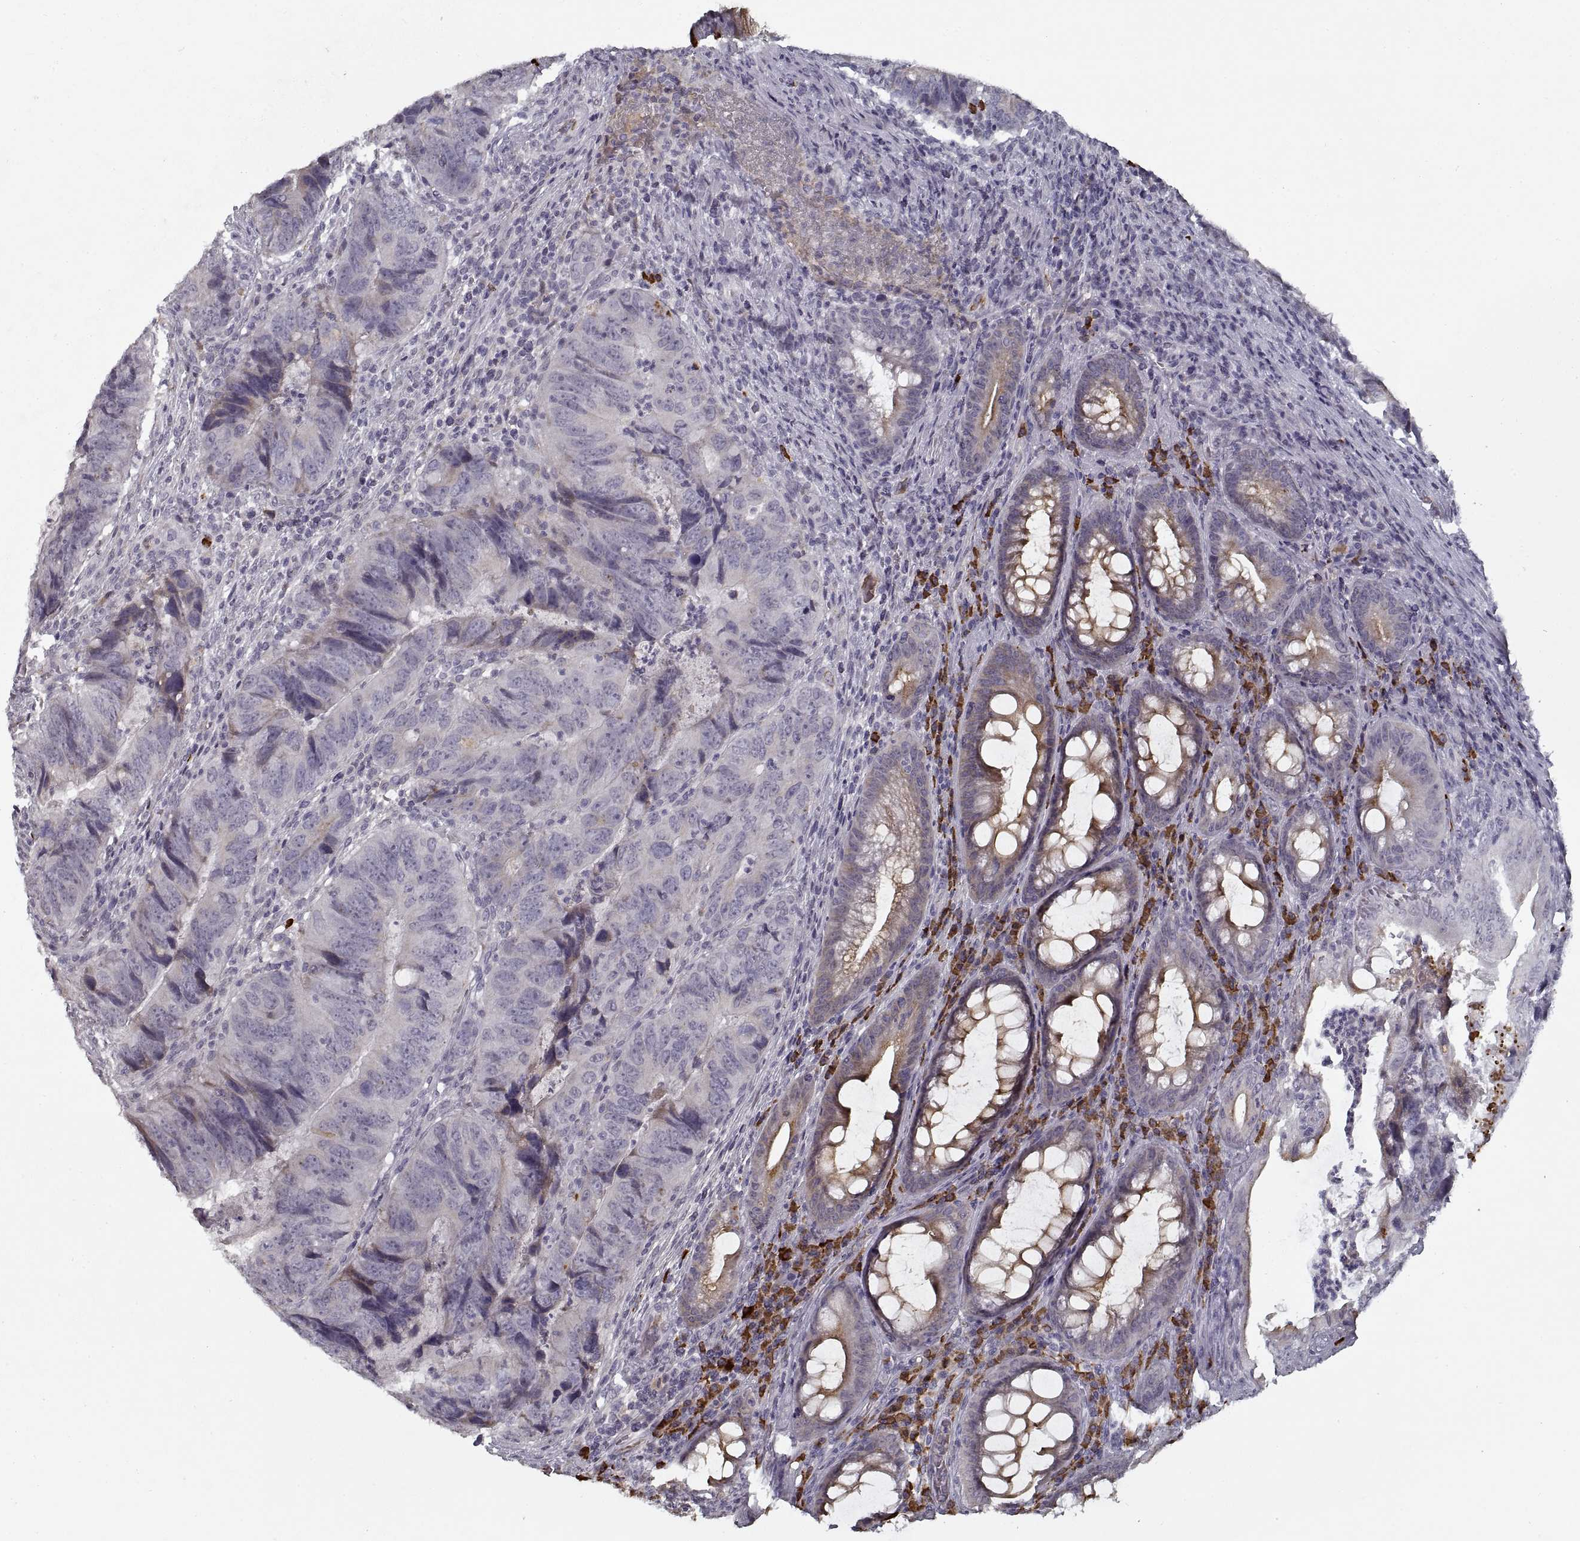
{"staining": {"intensity": "negative", "quantity": "none", "location": "none"}, "tissue": "colorectal cancer", "cell_type": "Tumor cells", "image_type": "cancer", "snomed": [{"axis": "morphology", "description": "Adenocarcinoma, NOS"}, {"axis": "topography", "description": "Colon"}], "caption": "Immunohistochemistry (IHC) of human colorectal cancer (adenocarcinoma) reveals no staining in tumor cells.", "gene": "GAD2", "patient": {"sex": "male", "age": 79}}